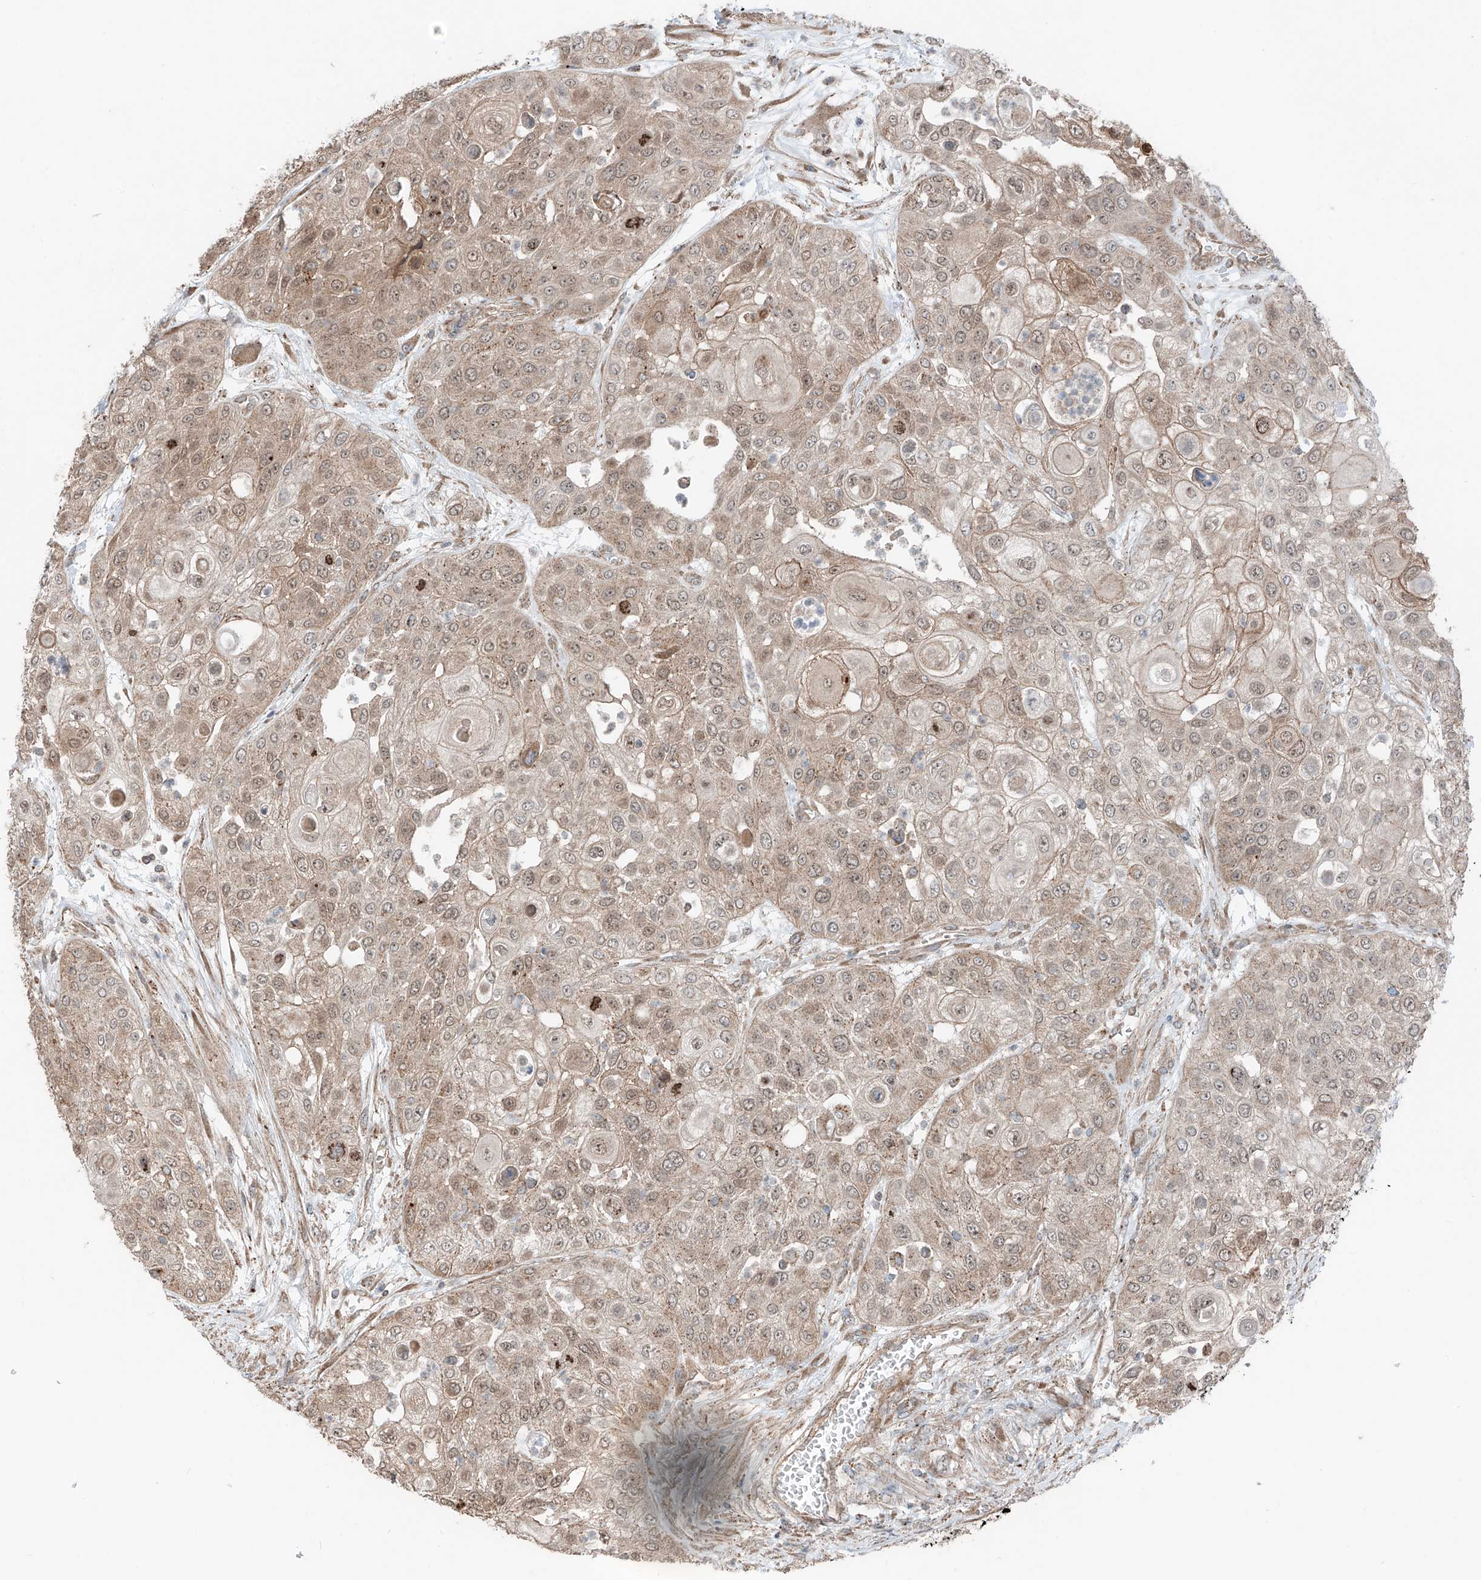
{"staining": {"intensity": "weak", "quantity": ">75%", "location": "cytoplasmic/membranous,nuclear"}, "tissue": "urothelial cancer", "cell_type": "Tumor cells", "image_type": "cancer", "snomed": [{"axis": "morphology", "description": "Urothelial carcinoma, High grade"}, {"axis": "topography", "description": "Urinary bladder"}], "caption": "The photomicrograph displays a brown stain indicating the presence of a protein in the cytoplasmic/membranous and nuclear of tumor cells in high-grade urothelial carcinoma.", "gene": "CEP162", "patient": {"sex": "female", "age": 79}}